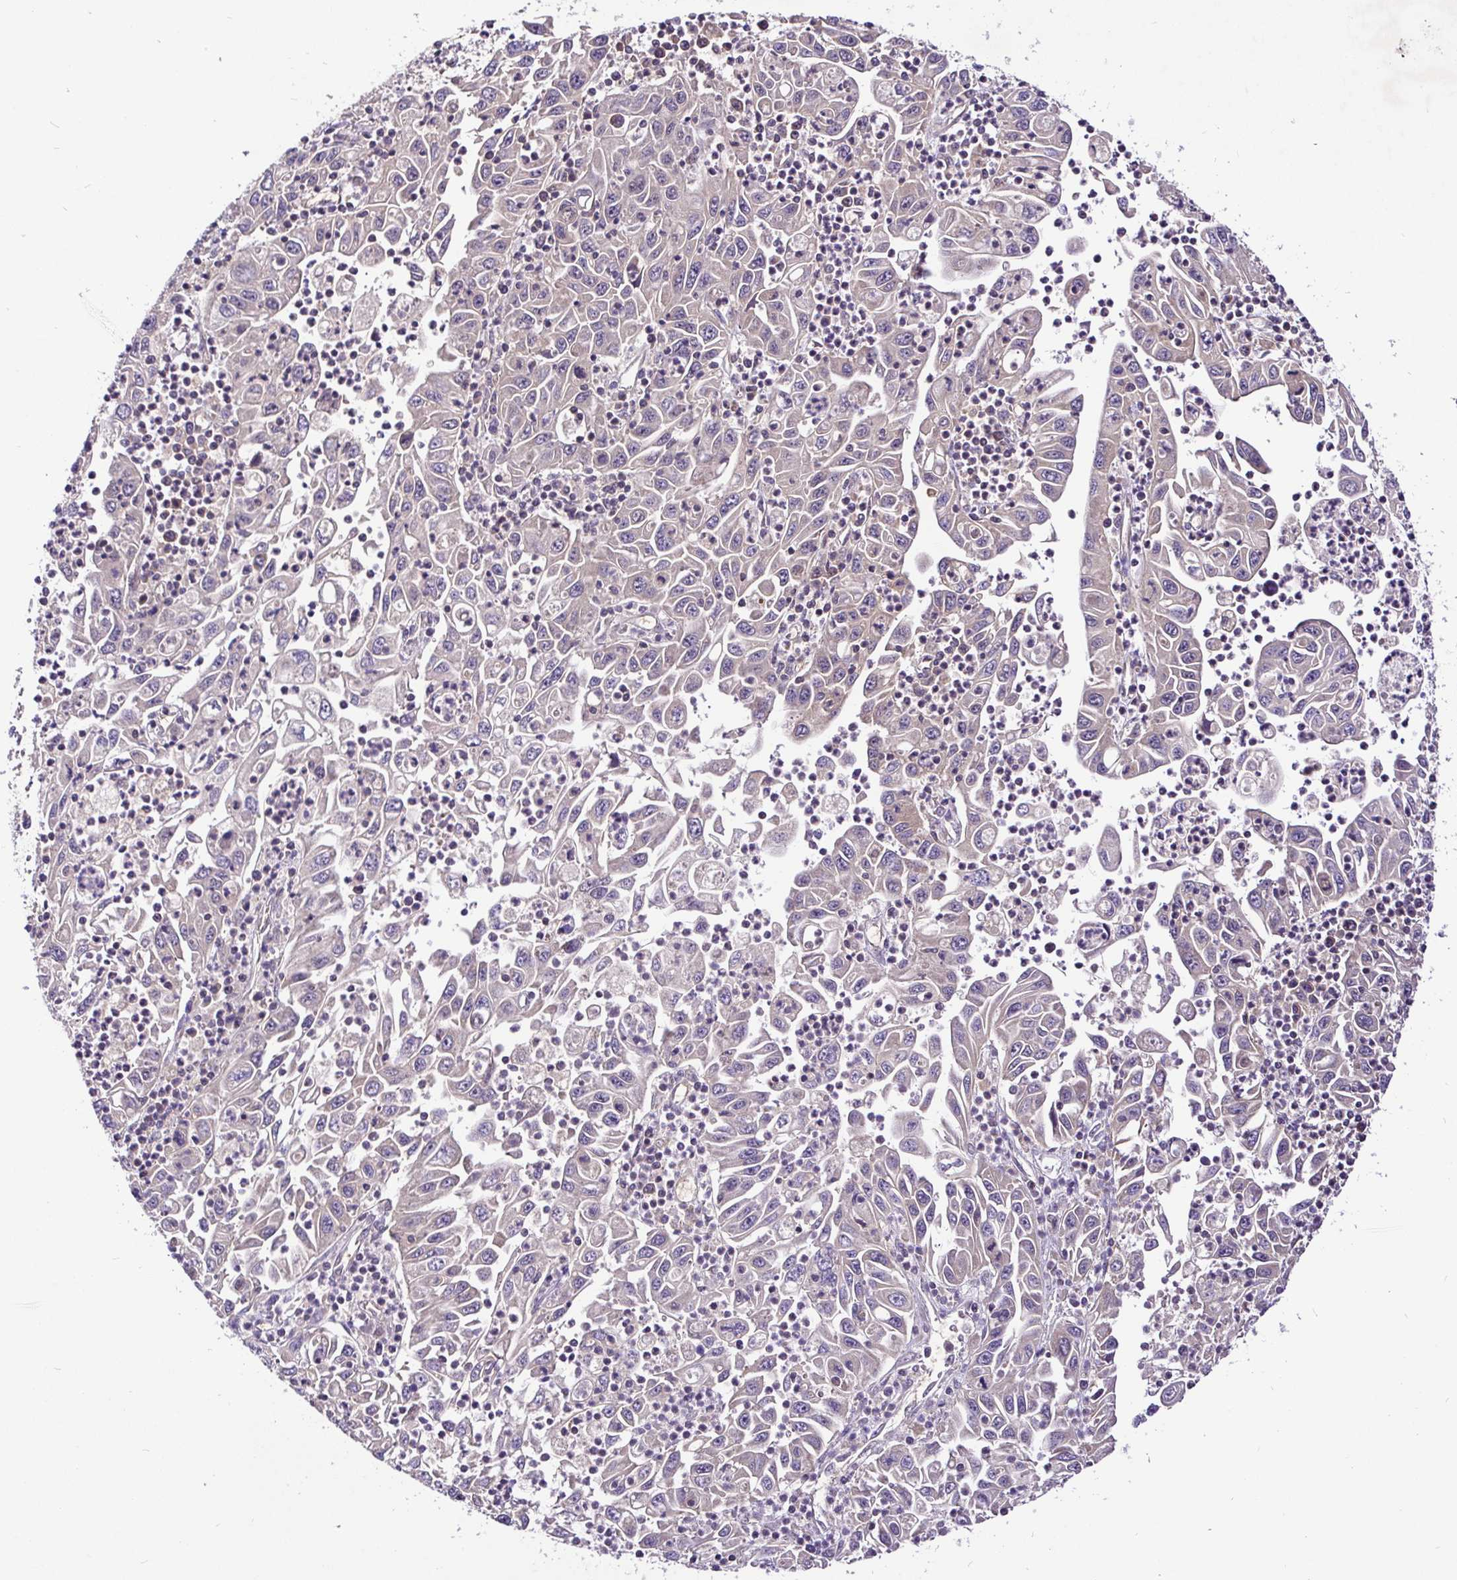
{"staining": {"intensity": "weak", "quantity": "25%-75%", "location": "cytoplasmic/membranous"}, "tissue": "endometrial cancer", "cell_type": "Tumor cells", "image_type": "cancer", "snomed": [{"axis": "morphology", "description": "Adenocarcinoma, NOS"}, {"axis": "topography", "description": "Uterus"}], "caption": "Endometrial cancer tissue shows weak cytoplasmic/membranous positivity in about 25%-75% of tumor cells", "gene": "UBE2M", "patient": {"sex": "female", "age": 62}}